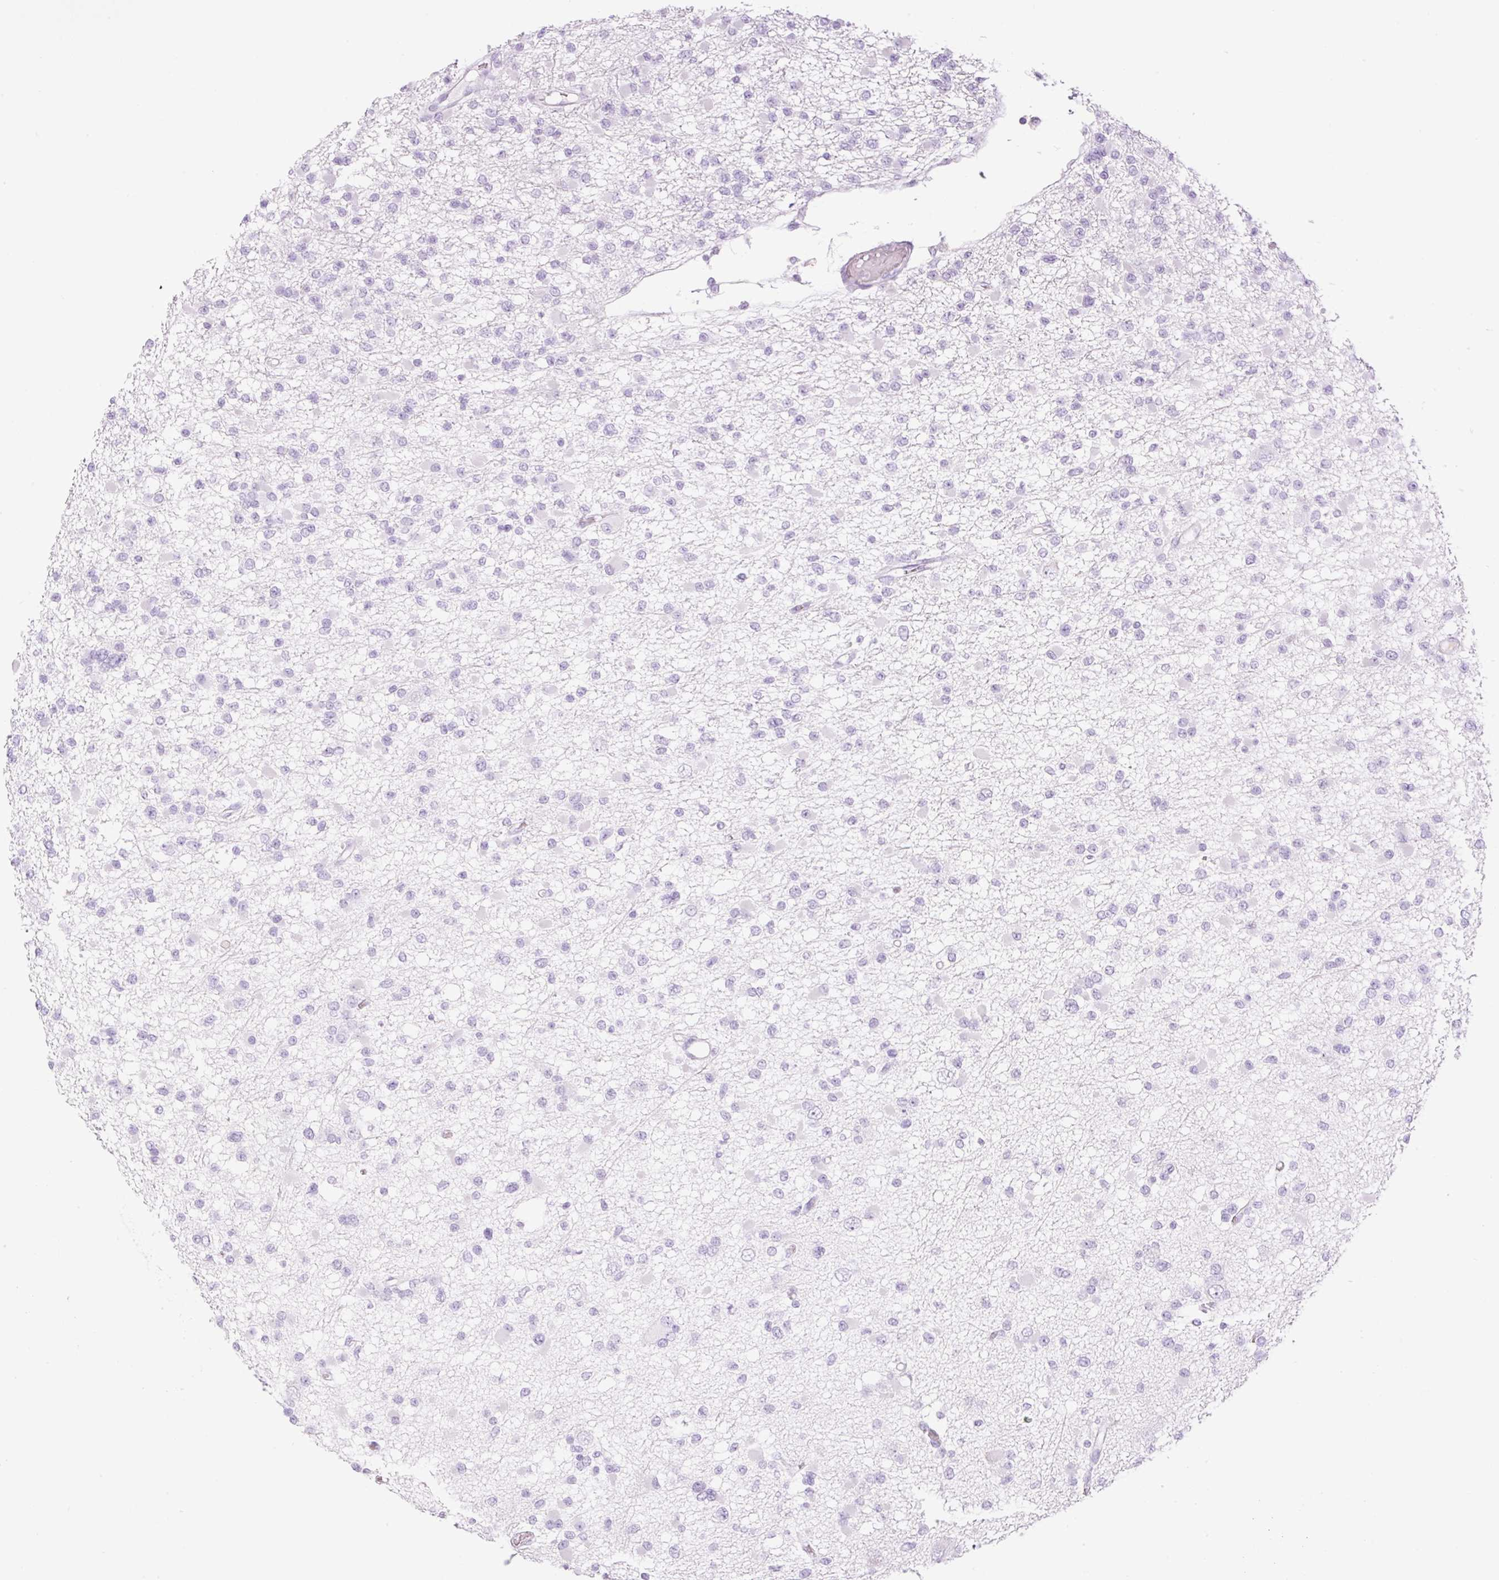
{"staining": {"intensity": "negative", "quantity": "none", "location": "none"}, "tissue": "glioma", "cell_type": "Tumor cells", "image_type": "cancer", "snomed": [{"axis": "morphology", "description": "Glioma, malignant, Low grade"}, {"axis": "topography", "description": "Brain"}], "caption": "Immunohistochemical staining of malignant glioma (low-grade) exhibits no significant expression in tumor cells. (Immunohistochemistry, brightfield microscopy, high magnification).", "gene": "PALM3", "patient": {"sex": "female", "age": 22}}